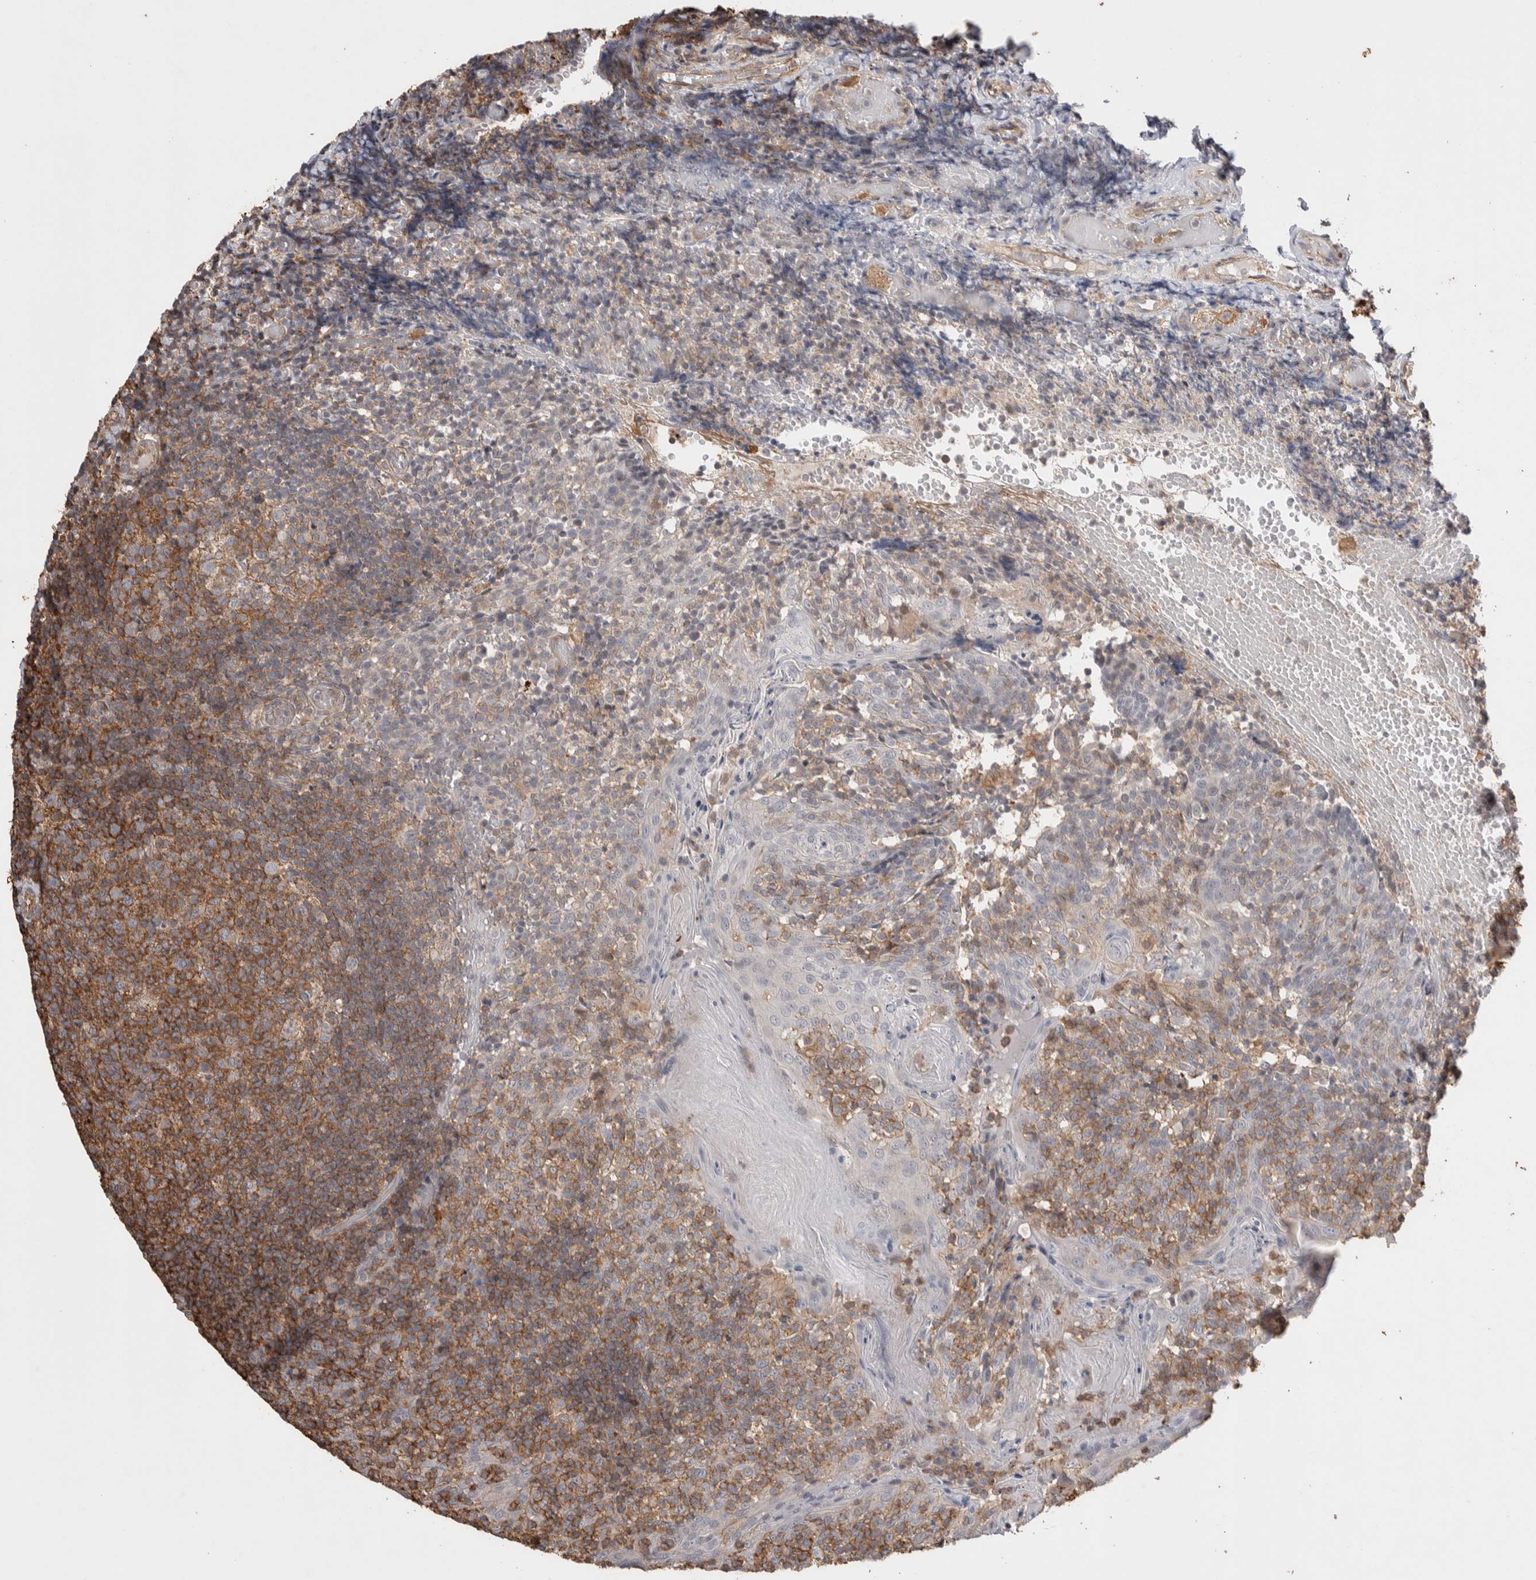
{"staining": {"intensity": "moderate", "quantity": ">75%", "location": "cytoplasmic/membranous"}, "tissue": "tonsil", "cell_type": "Germinal center cells", "image_type": "normal", "snomed": [{"axis": "morphology", "description": "Normal tissue, NOS"}, {"axis": "topography", "description": "Tonsil"}], "caption": "This is a histology image of immunohistochemistry (IHC) staining of unremarkable tonsil, which shows moderate expression in the cytoplasmic/membranous of germinal center cells.", "gene": "ZNF704", "patient": {"sex": "female", "age": 19}}